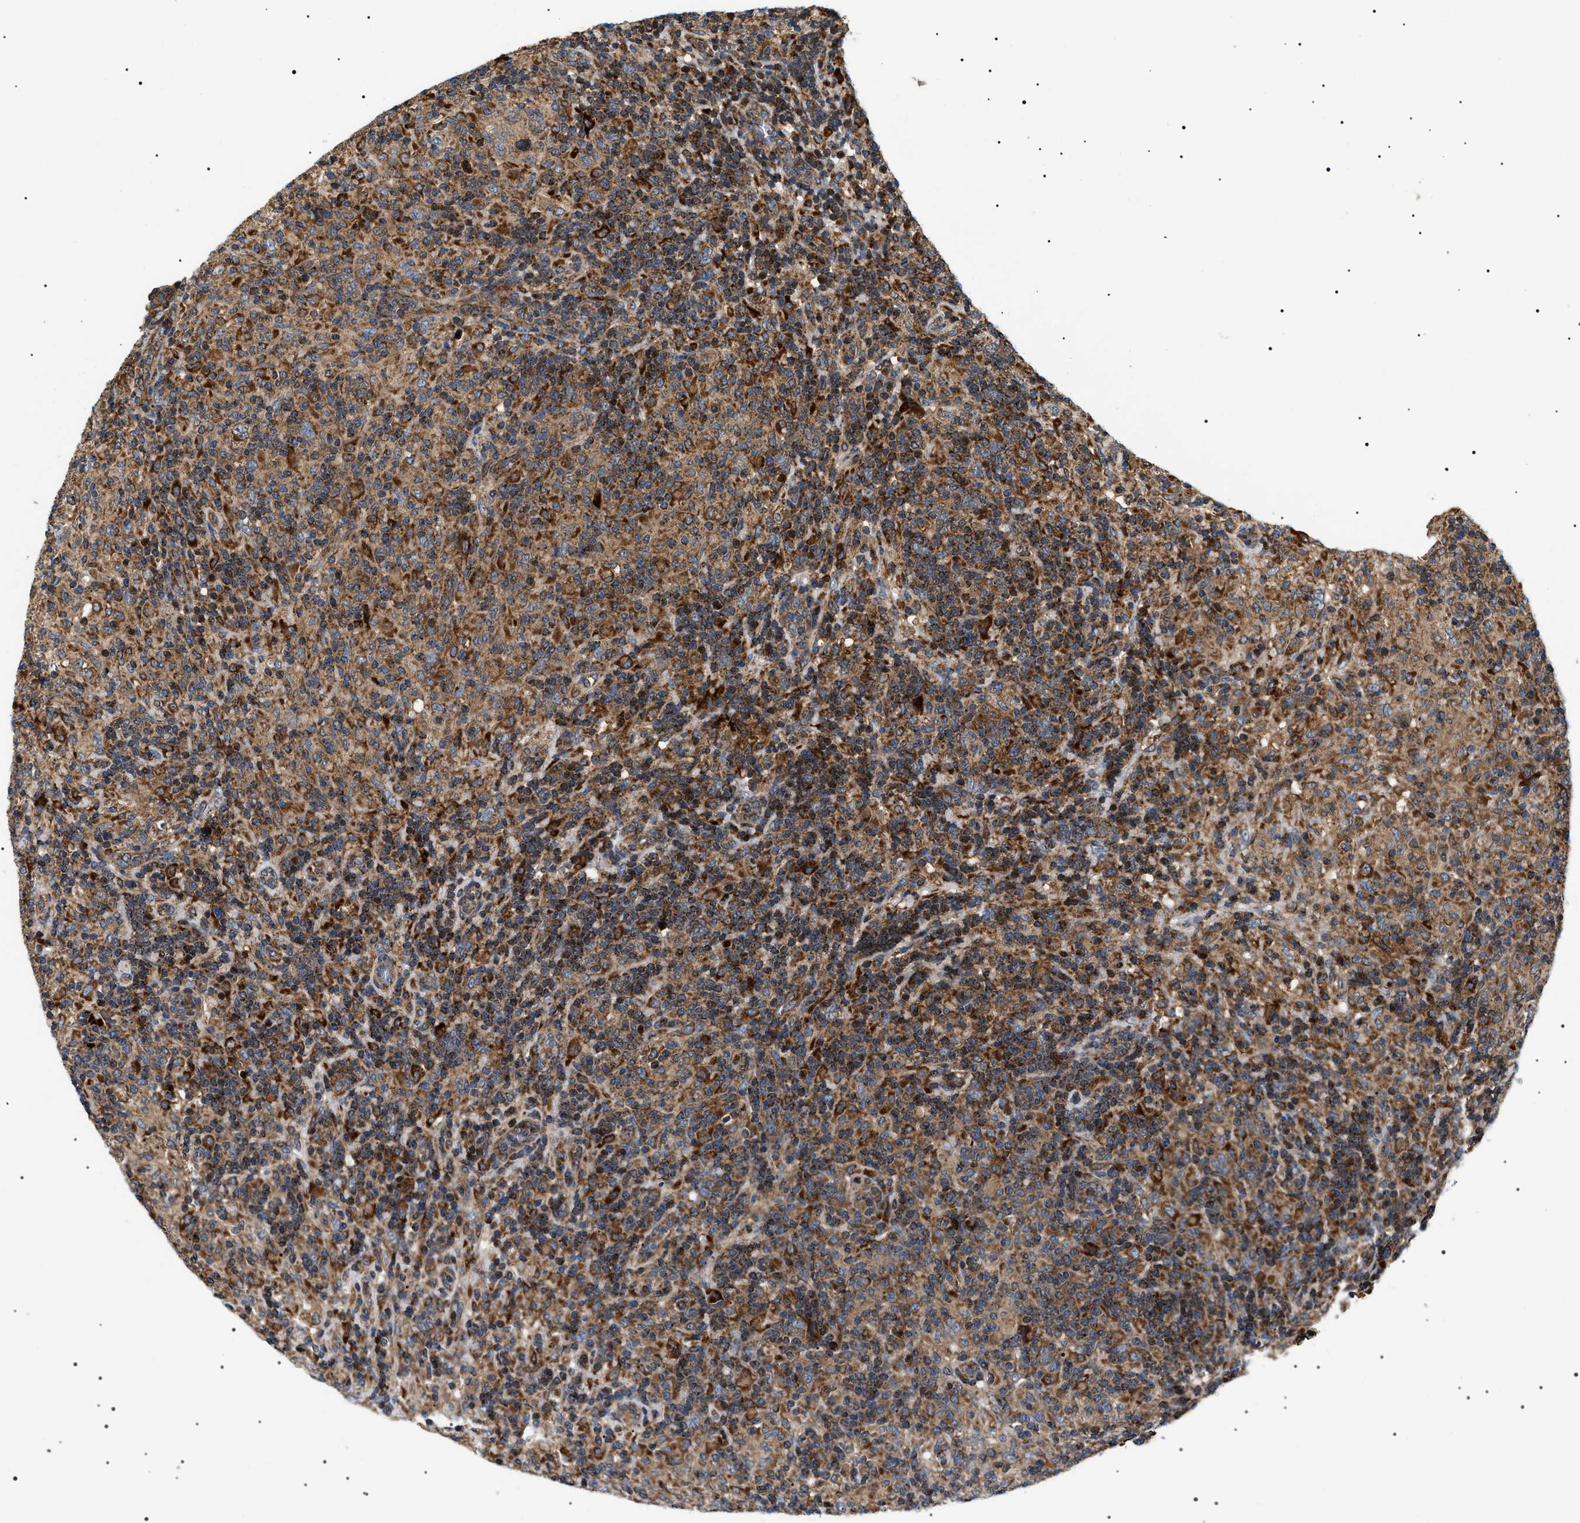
{"staining": {"intensity": "moderate", "quantity": ">75%", "location": "cytoplasmic/membranous"}, "tissue": "lymphoma", "cell_type": "Tumor cells", "image_type": "cancer", "snomed": [{"axis": "morphology", "description": "Hodgkin's disease, NOS"}, {"axis": "topography", "description": "Lymph node"}], "caption": "Hodgkin's disease stained with immunohistochemistry shows moderate cytoplasmic/membranous staining in about >75% of tumor cells. The staining was performed using DAB (3,3'-diaminobenzidine) to visualize the protein expression in brown, while the nuclei were stained in blue with hematoxylin (Magnification: 20x).", "gene": "OXSM", "patient": {"sex": "male", "age": 70}}